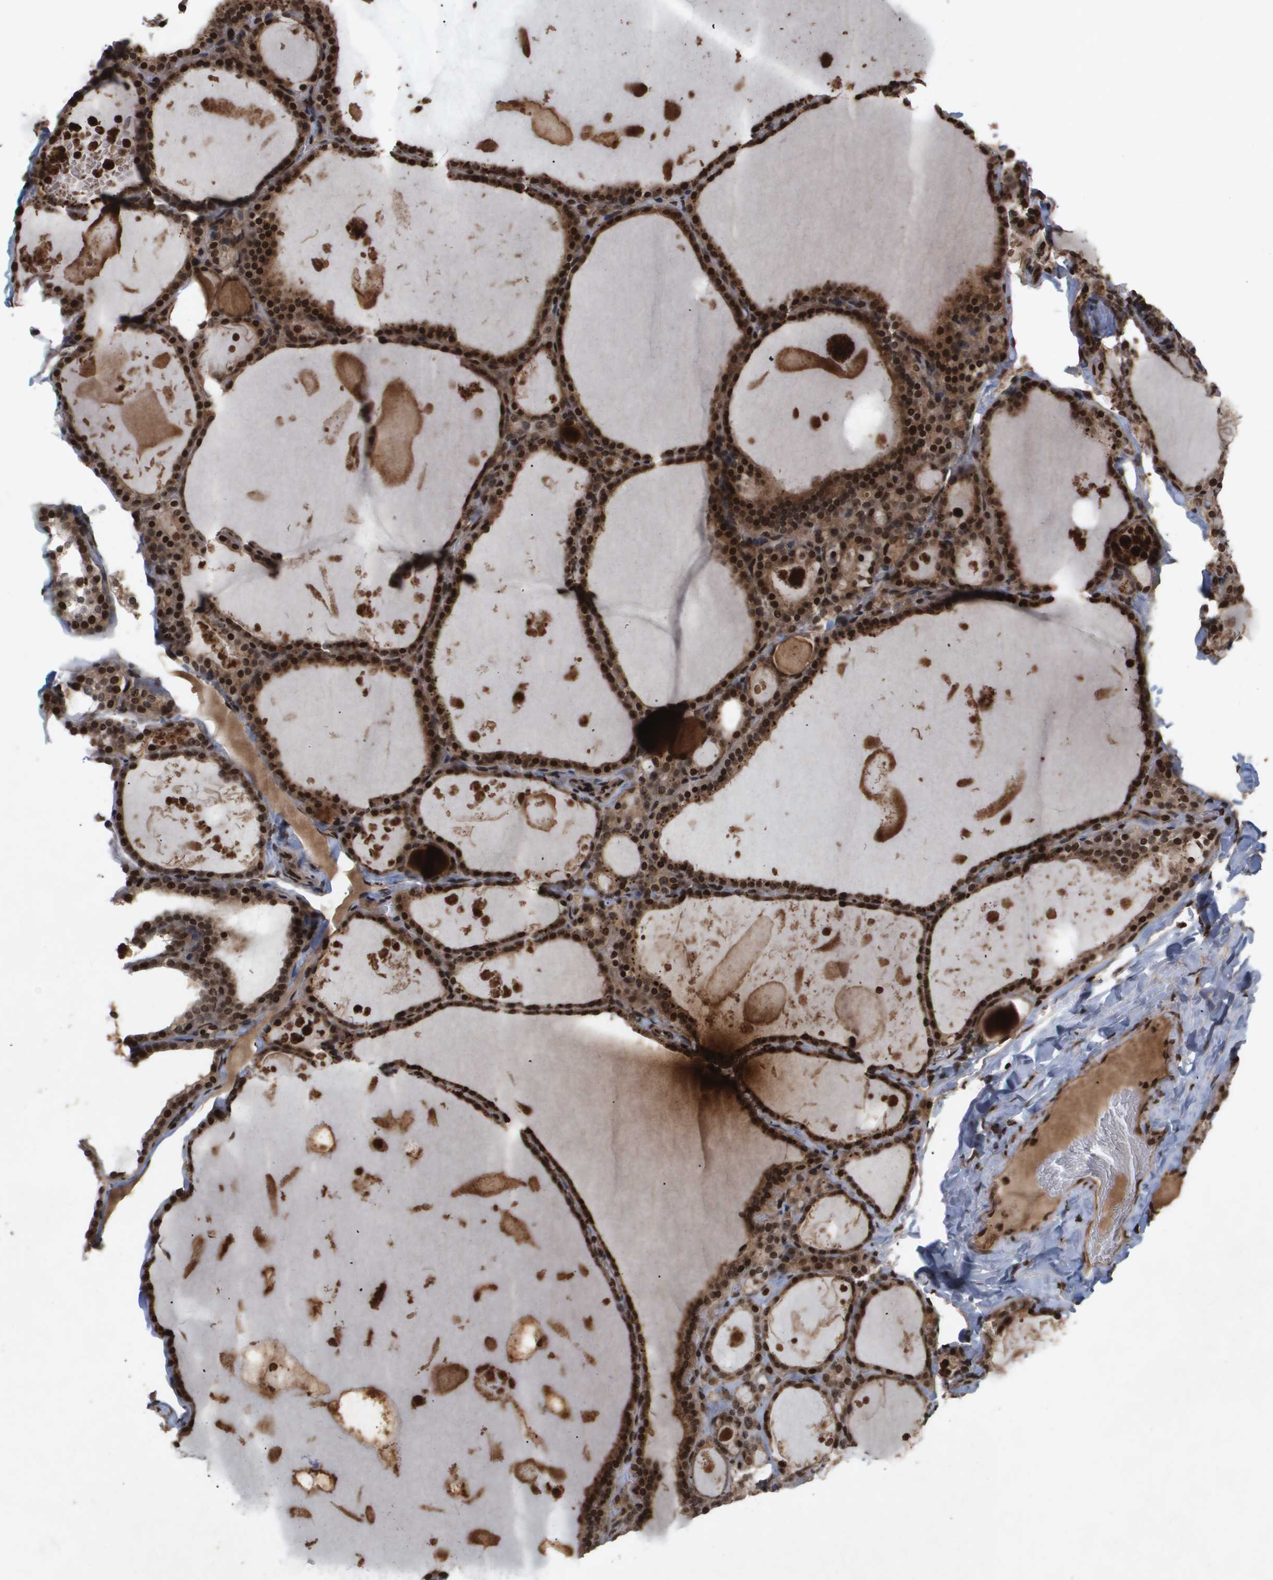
{"staining": {"intensity": "strong", "quantity": ">75%", "location": "cytoplasmic/membranous,nuclear"}, "tissue": "thyroid gland", "cell_type": "Glandular cells", "image_type": "normal", "snomed": [{"axis": "morphology", "description": "Normal tissue, NOS"}, {"axis": "topography", "description": "Thyroid gland"}], "caption": "This image reveals IHC staining of unremarkable human thyroid gland, with high strong cytoplasmic/membranous,nuclear positivity in approximately >75% of glandular cells.", "gene": "HSPA6", "patient": {"sex": "male", "age": 56}}